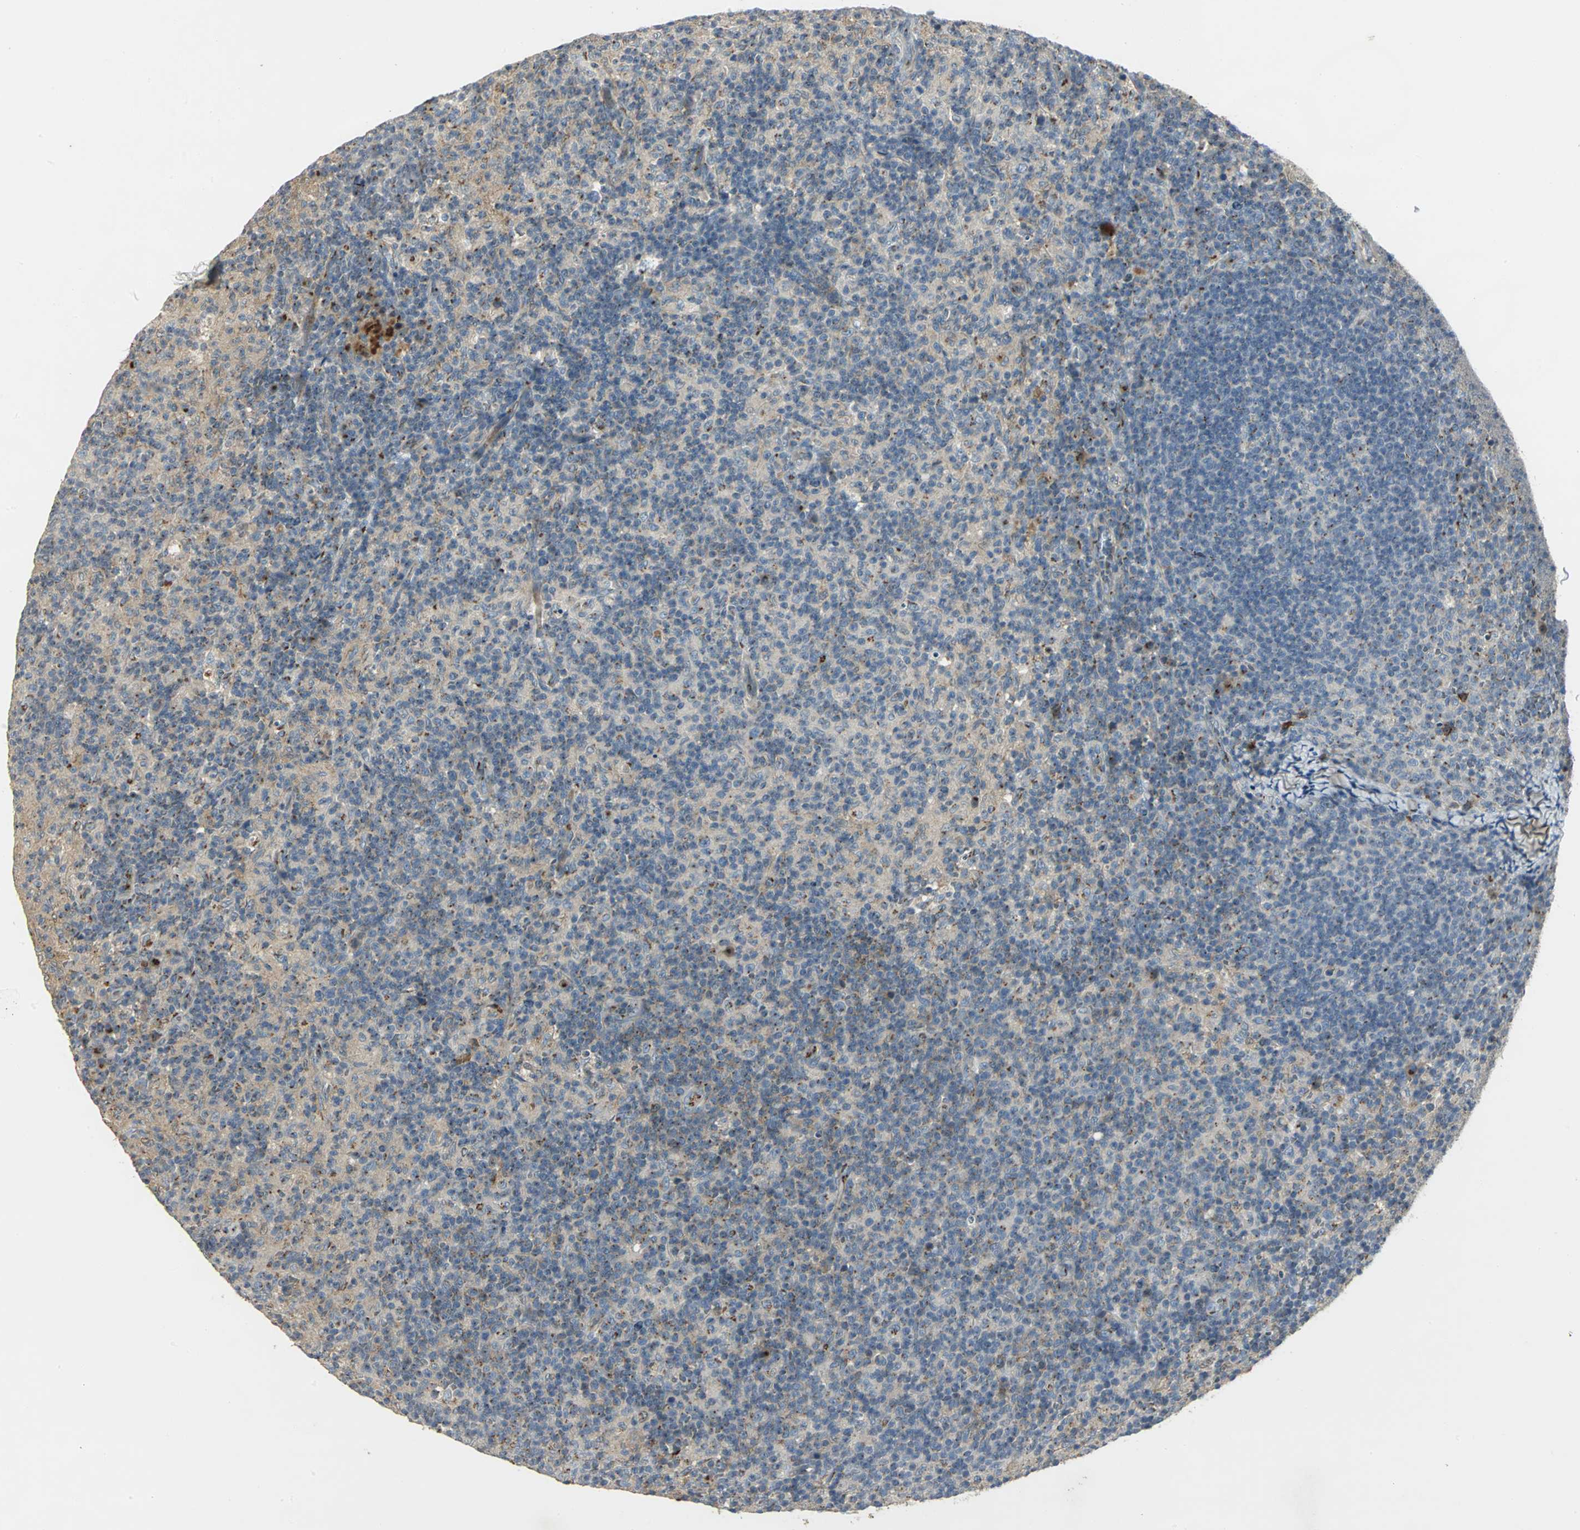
{"staining": {"intensity": "moderate", "quantity": "<25%", "location": "cytoplasmic/membranous"}, "tissue": "lymph node", "cell_type": "Germinal center cells", "image_type": "normal", "snomed": [{"axis": "morphology", "description": "Normal tissue, NOS"}, {"axis": "morphology", "description": "Inflammation, NOS"}, {"axis": "topography", "description": "Lymph node"}], "caption": "Lymph node stained with a brown dye exhibits moderate cytoplasmic/membranous positive staining in approximately <25% of germinal center cells.", "gene": "TM9SF2", "patient": {"sex": "male", "age": 55}}